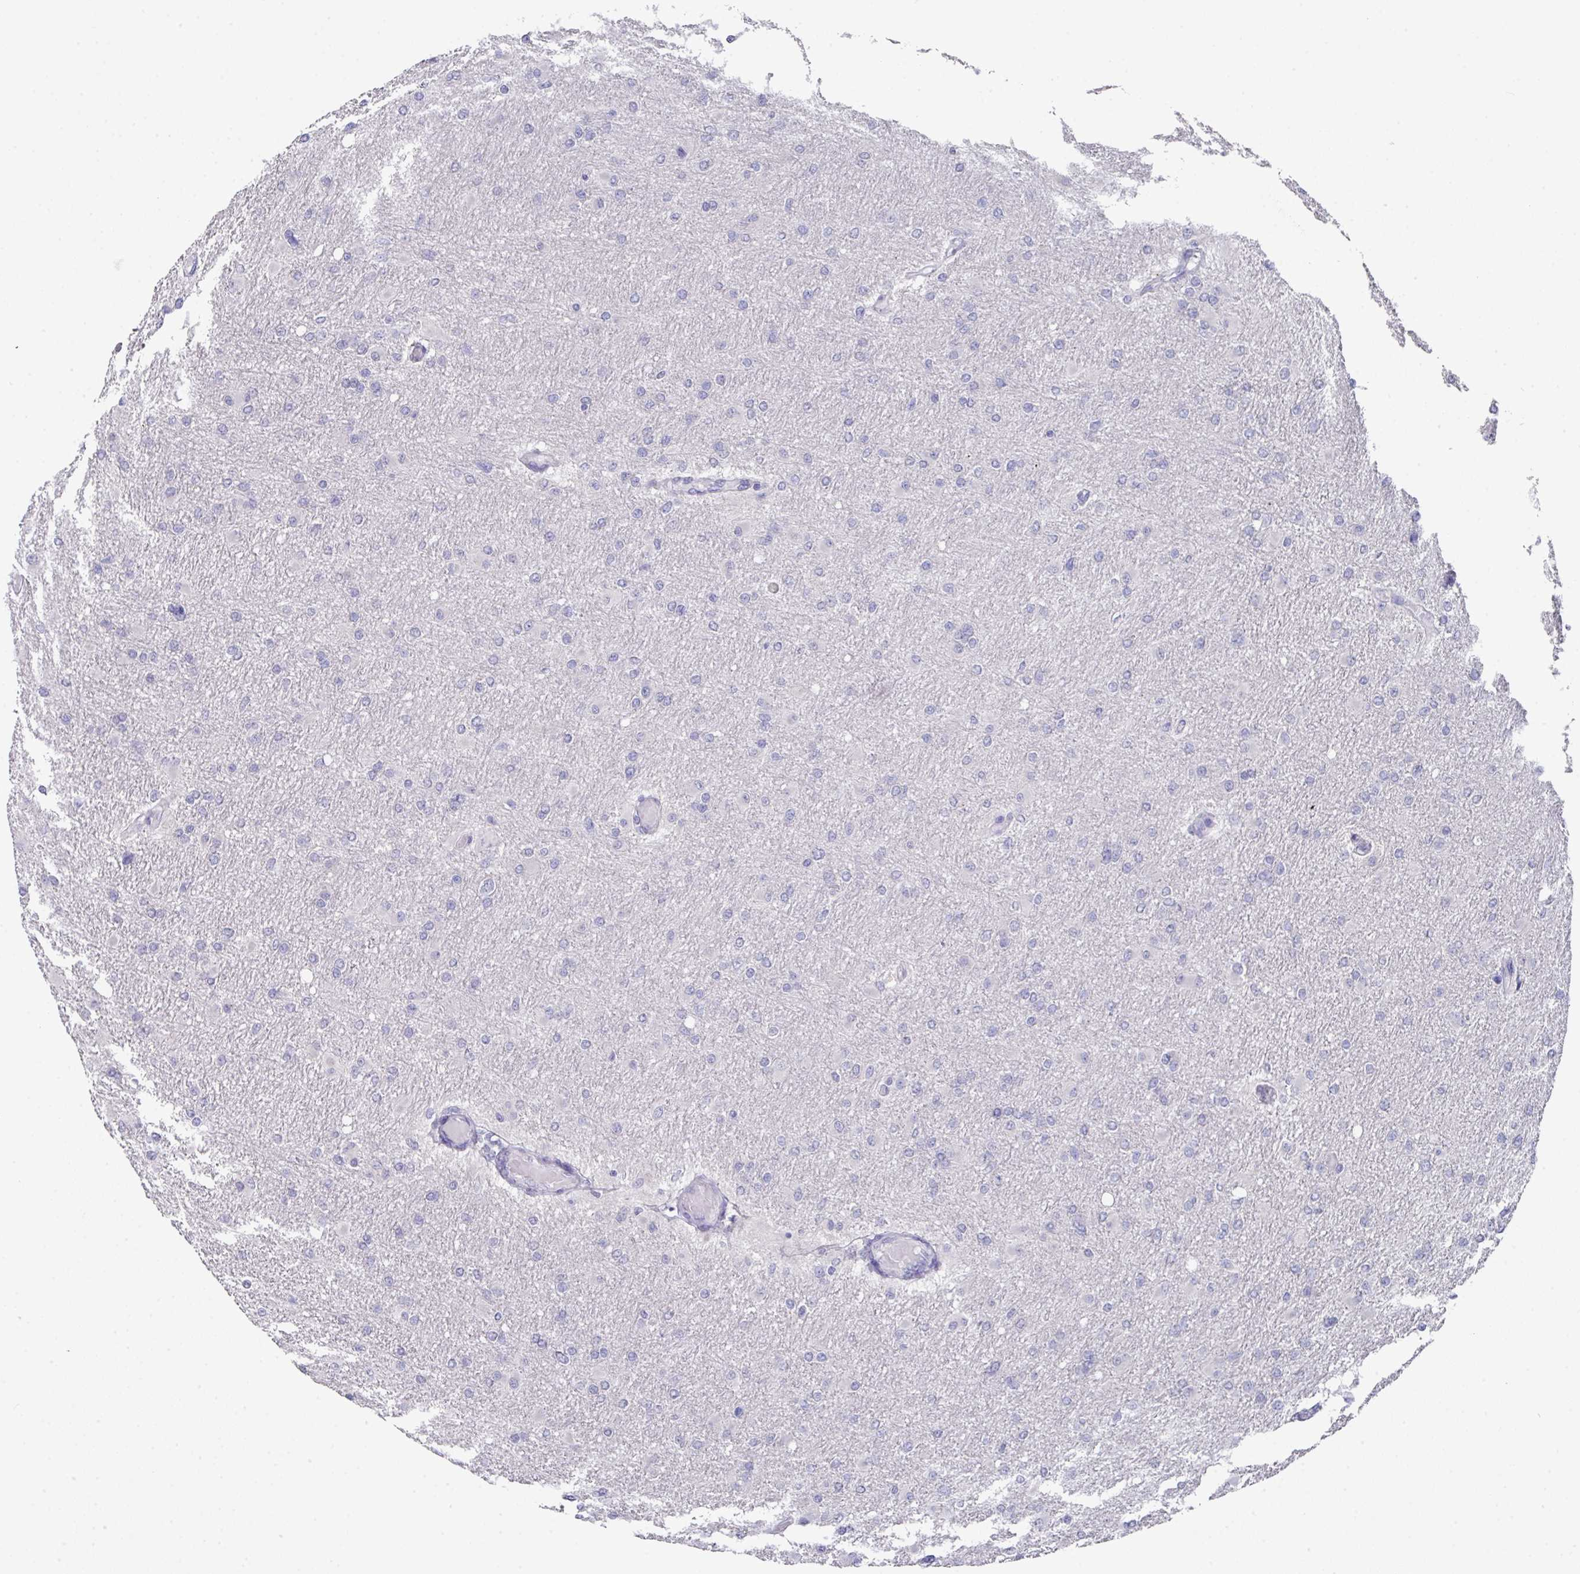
{"staining": {"intensity": "negative", "quantity": "none", "location": "none"}, "tissue": "glioma", "cell_type": "Tumor cells", "image_type": "cancer", "snomed": [{"axis": "morphology", "description": "Glioma, malignant, High grade"}, {"axis": "topography", "description": "Cerebral cortex"}], "caption": "Immunohistochemistry photomicrograph of human malignant high-grade glioma stained for a protein (brown), which shows no positivity in tumor cells. Brightfield microscopy of immunohistochemistry stained with DAB (3,3'-diaminobenzidine) (brown) and hematoxylin (blue), captured at high magnification.", "gene": "DAZL", "patient": {"sex": "female", "age": 36}}